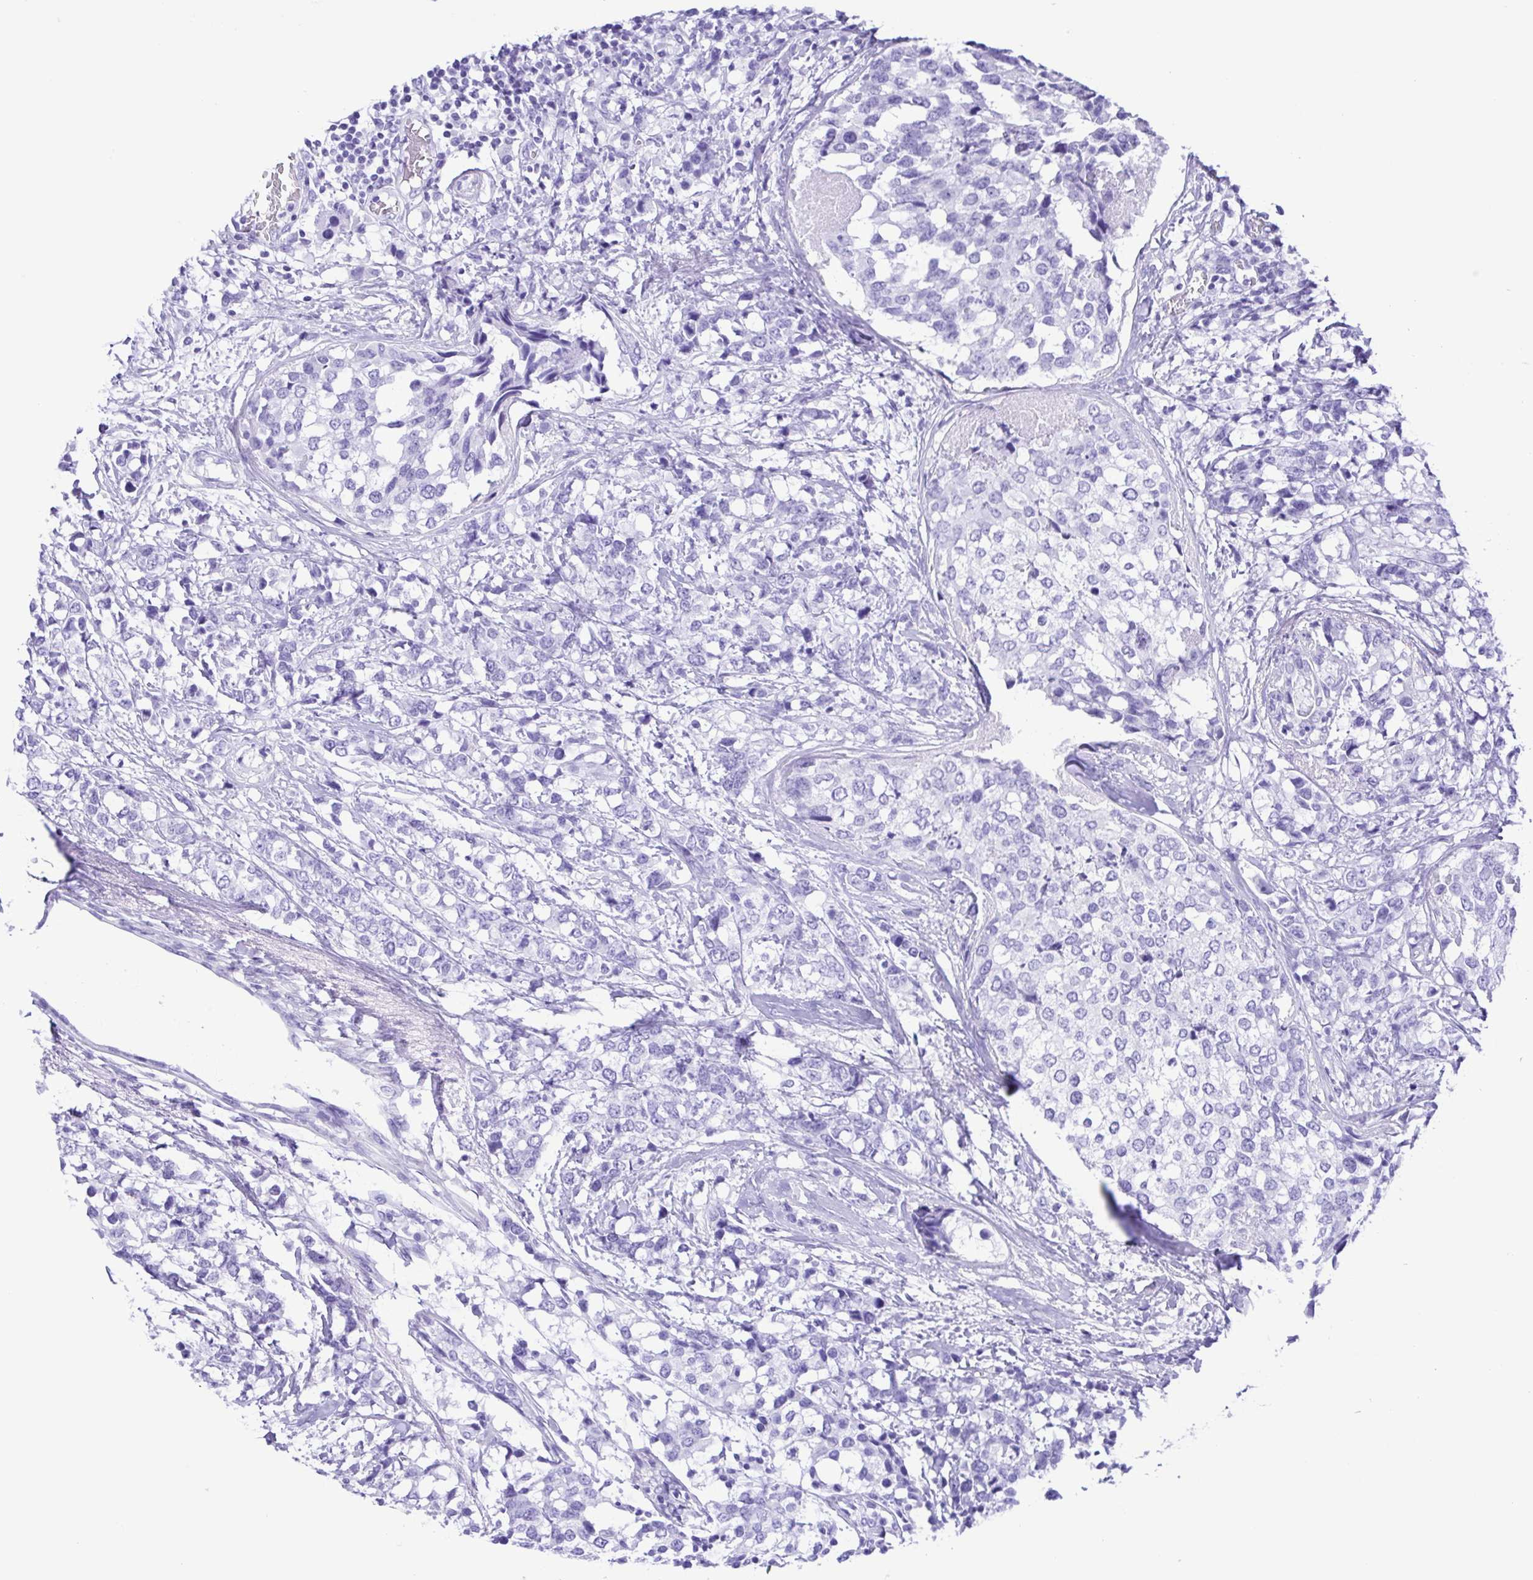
{"staining": {"intensity": "negative", "quantity": "none", "location": "none"}, "tissue": "breast cancer", "cell_type": "Tumor cells", "image_type": "cancer", "snomed": [{"axis": "morphology", "description": "Lobular carcinoma"}, {"axis": "topography", "description": "Breast"}], "caption": "High power microscopy micrograph of an immunohistochemistry (IHC) photomicrograph of breast cancer, revealing no significant staining in tumor cells. (Stains: DAB (3,3'-diaminobenzidine) immunohistochemistry (IHC) with hematoxylin counter stain, Microscopy: brightfield microscopy at high magnification).", "gene": "ERP27", "patient": {"sex": "female", "age": 59}}